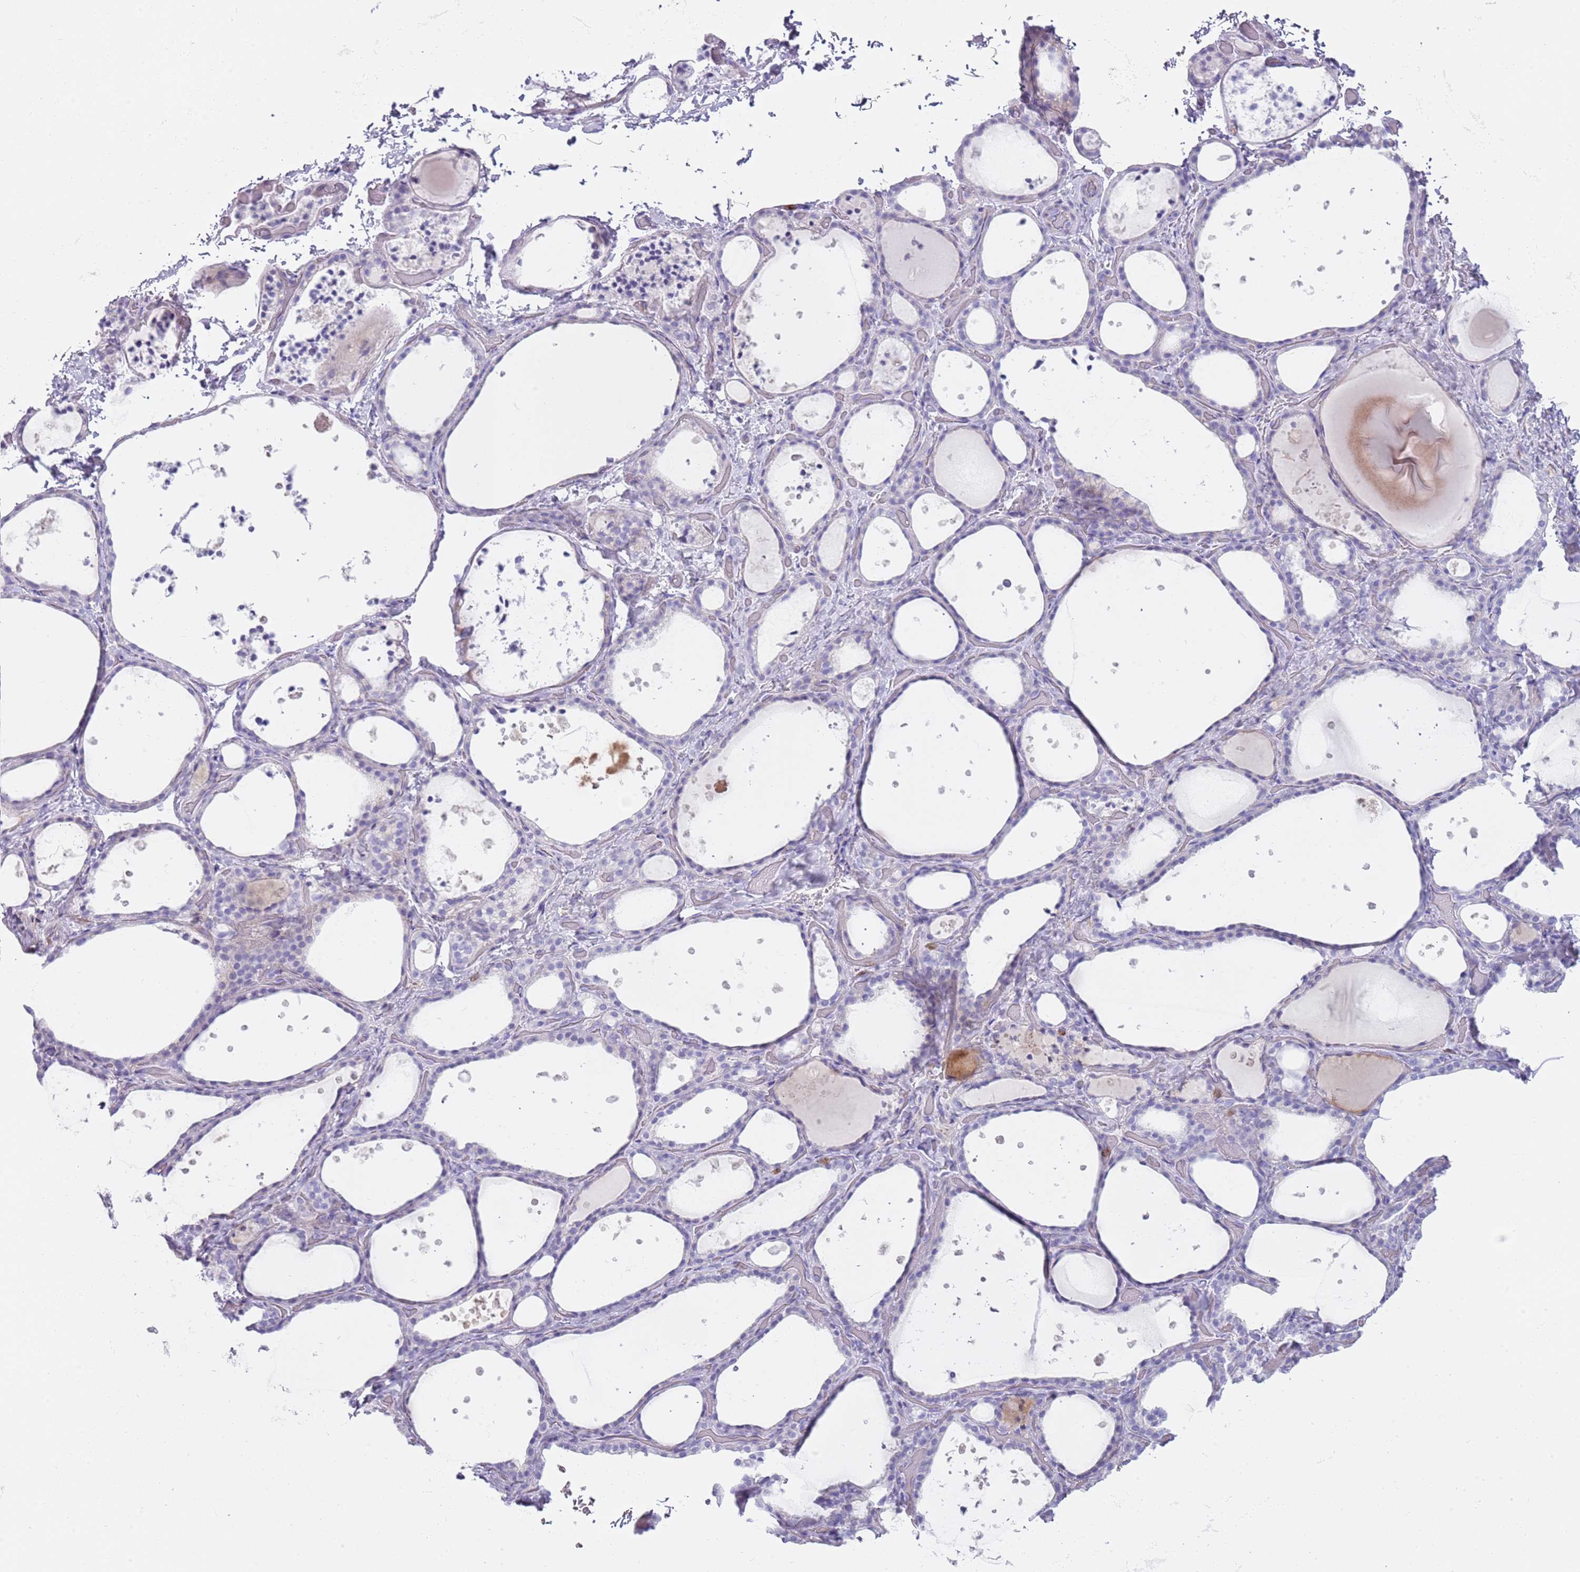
{"staining": {"intensity": "negative", "quantity": "none", "location": "none"}, "tissue": "thyroid gland", "cell_type": "Glandular cells", "image_type": "normal", "snomed": [{"axis": "morphology", "description": "Normal tissue, NOS"}, {"axis": "topography", "description": "Thyroid gland"}], "caption": "Micrograph shows no significant protein staining in glandular cells of normal thyroid gland. (Stains: DAB (3,3'-diaminobenzidine) immunohistochemistry (IHC) with hematoxylin counter stain, Microscopy: brightfield microscopy at high magnification).", "gene": "CD177", "patient": {"sex": "female", "age": 44}}